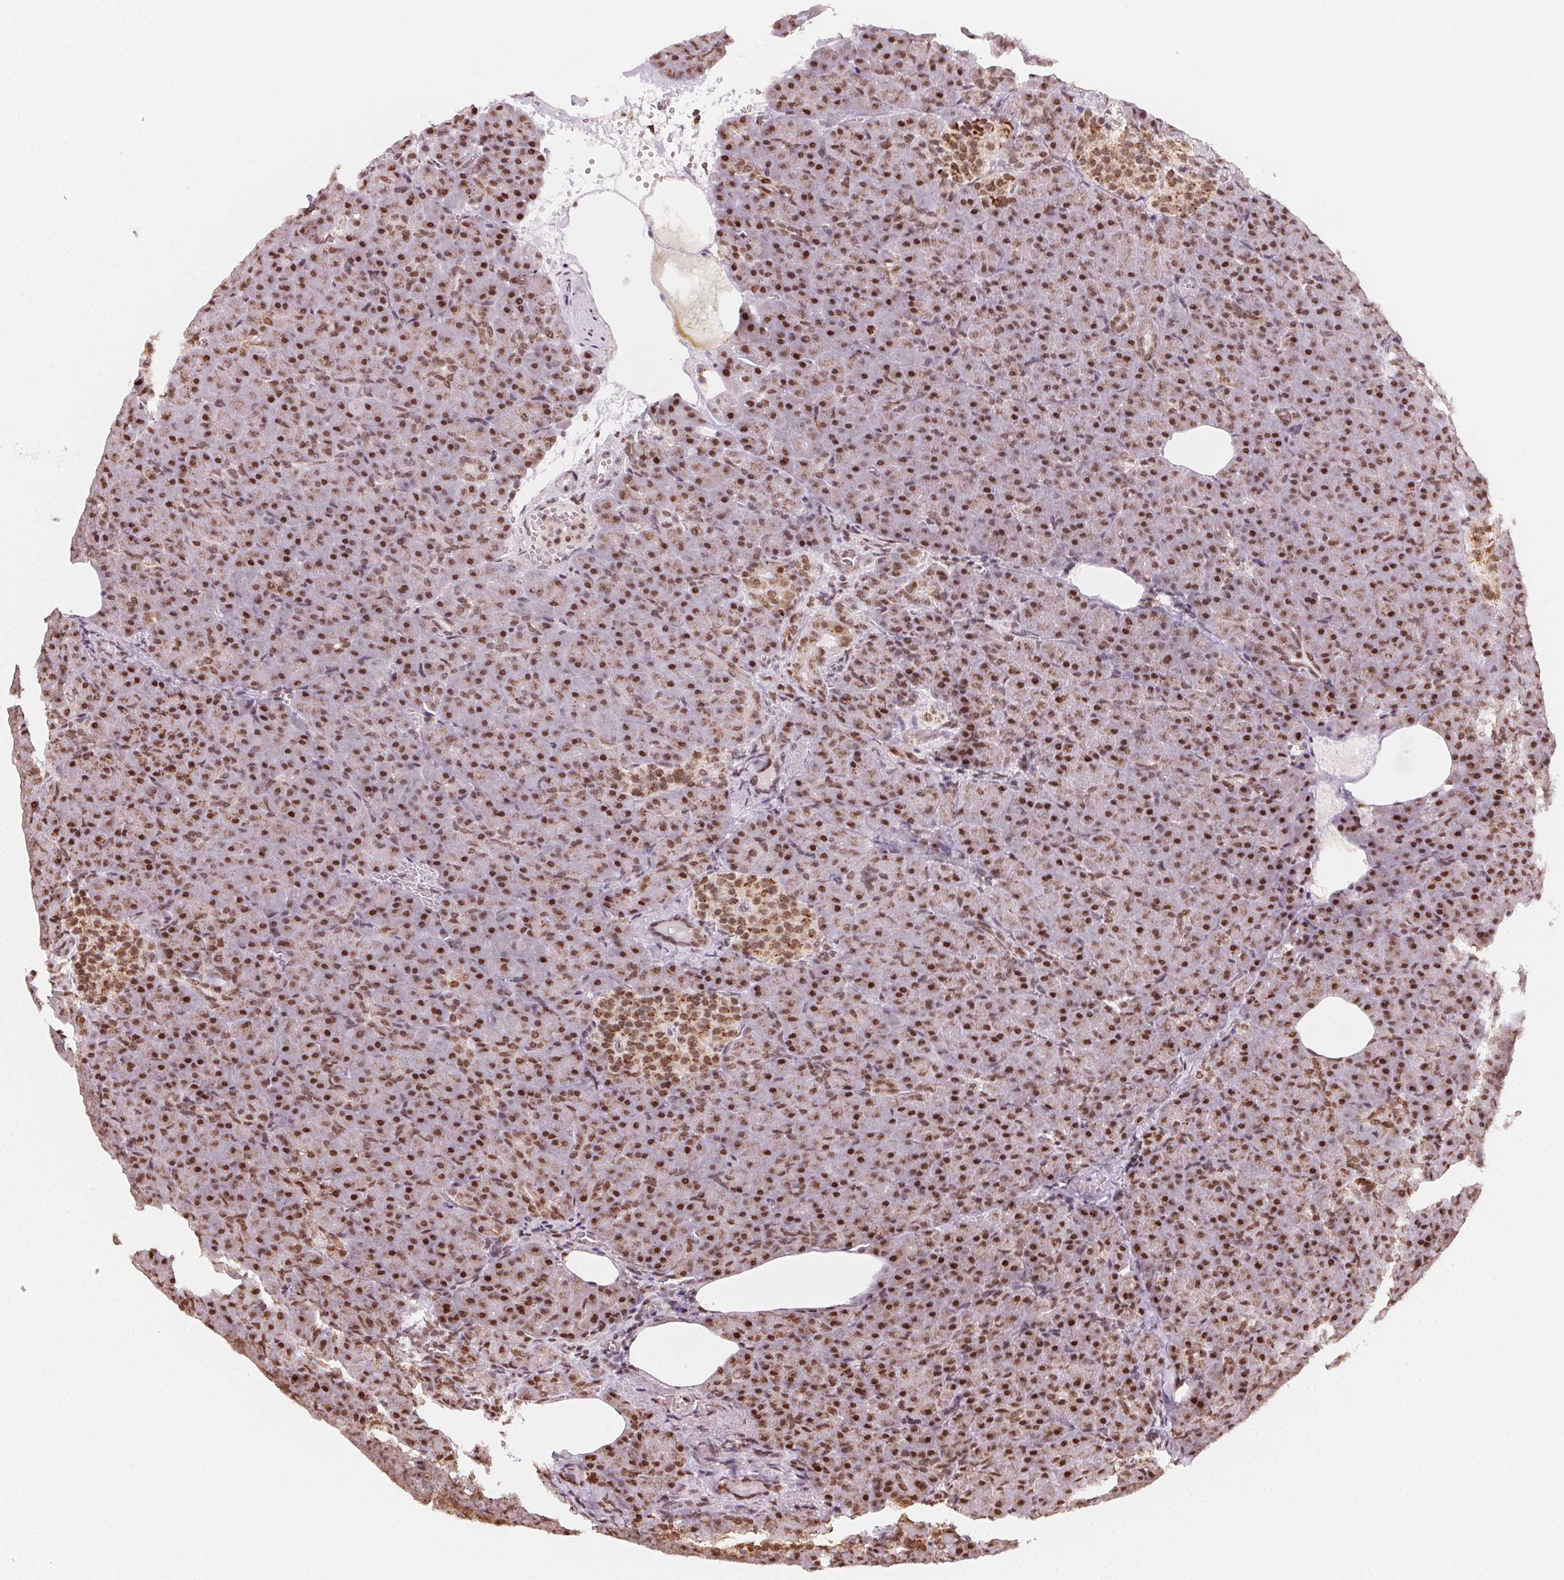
{"staining": {"intensity": "strong", "quantity": ">75%", "location": "cytoplasmic/membranous,nuclear"}, "tissue": "pancreas", "cell_type": "Exocrine glandular cells", "image_type": "normal", "snomed": [{"axis": "morphology", "description": "Normal tissue, NOS"}, {"axis": "topography", "description": "Pancreas"}], "caption": "Pancreas stained for a protein displays strong cytoplasmic/membranous,nuclear positivity in exocrine glandular cells.", "gene": "TOPORS", "patient": {"sex": "female", "age": 74}}